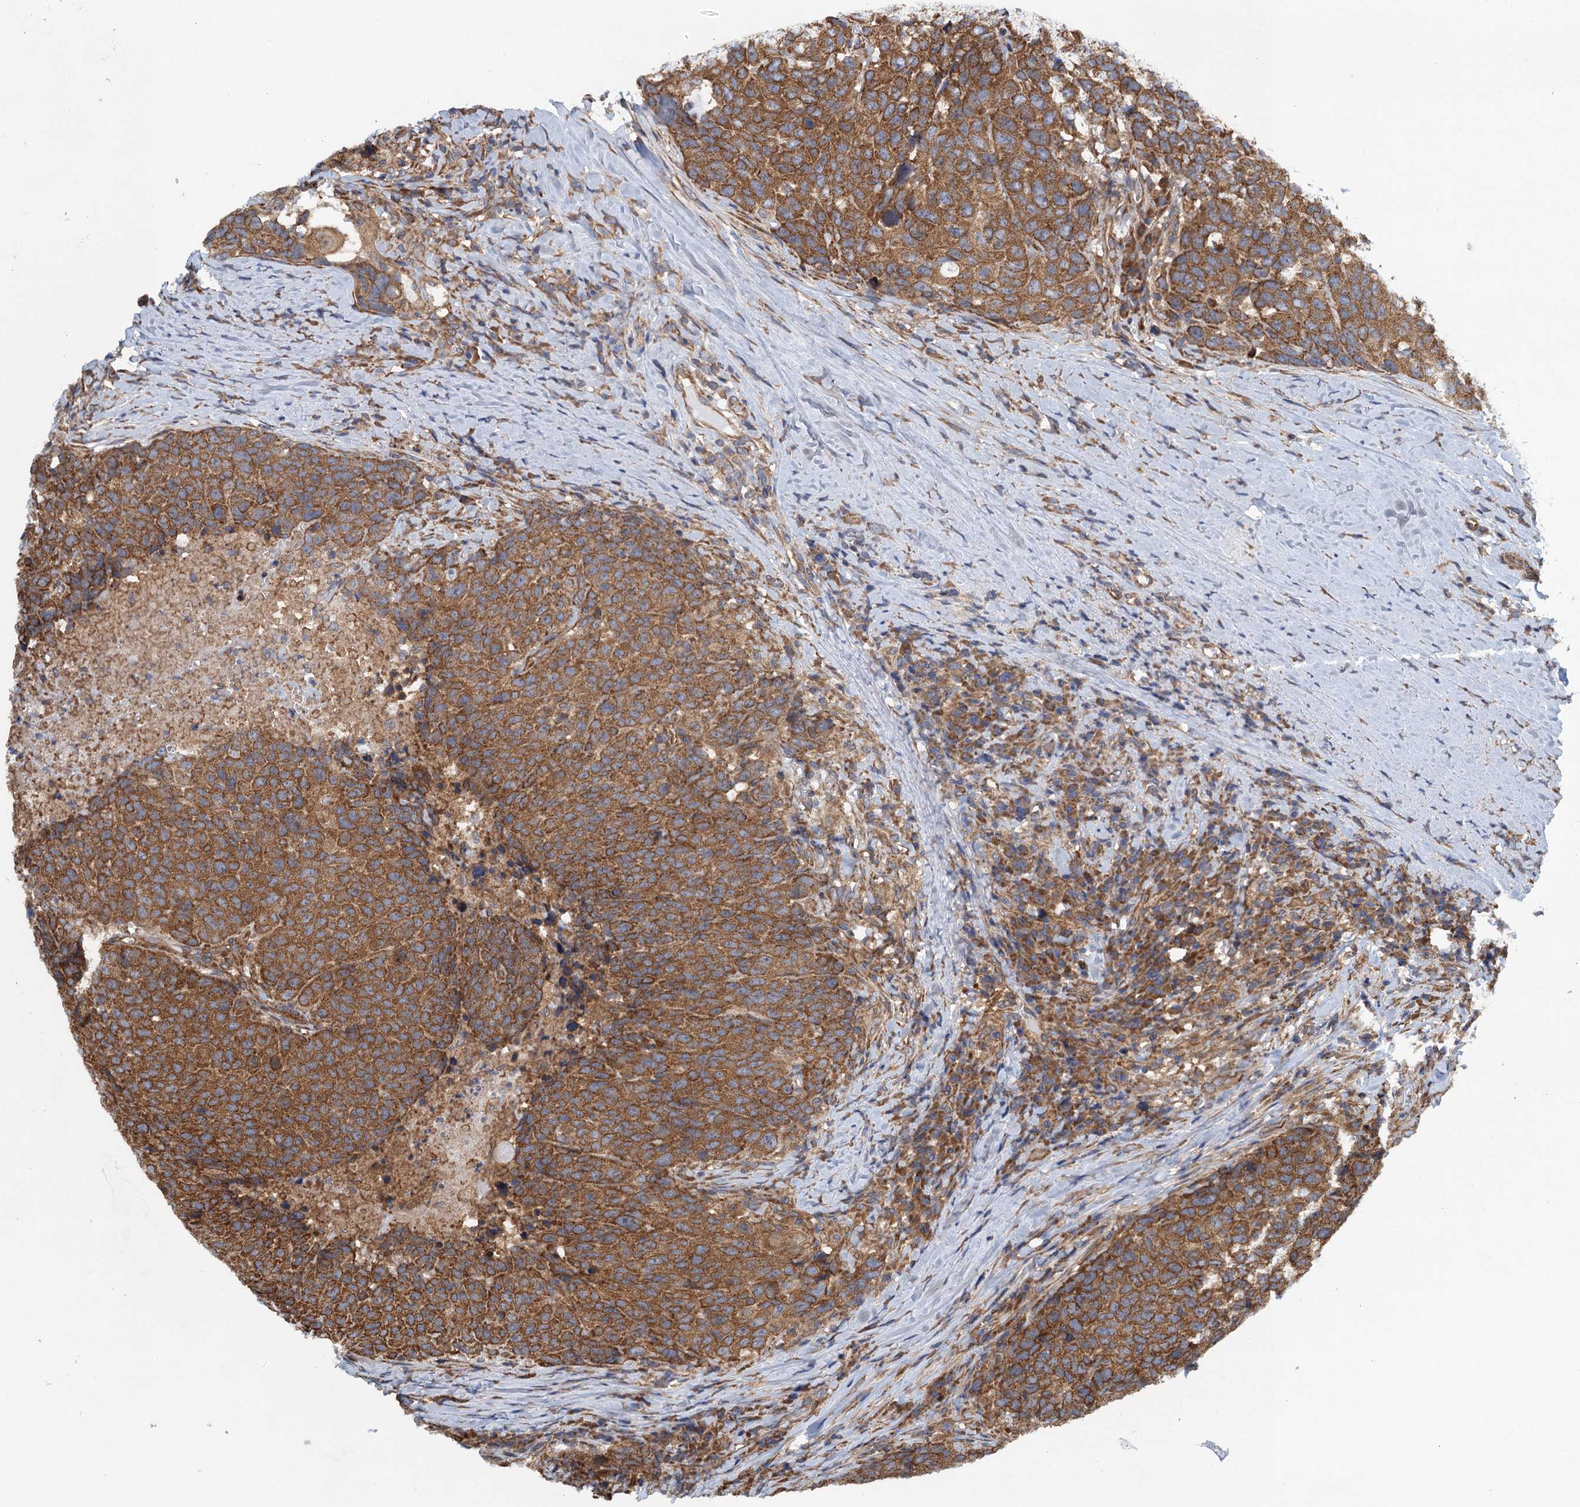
{"staining": {"intensity": "moderate", "quantity": ">75%", "location": "cytoplasmic/membranous"}, "tissue": "head and neck cancer", "cell_type": "Tumor cells", "image_type": "cancer", "snomed": [{"axis": "morphology", "description": "Squamous cell carcinoma, NOS"}, {"axis": "topography", "description": "Head-Neck"}], "caption": "Protein analysis of squamous cell carcinoma (head and neck) tissue reveals moderate cytoplasmic/membranous staining in about >75% of tumor cells.", "gene": "MDM1", "patient": {"sex": "male", "age": 66}}